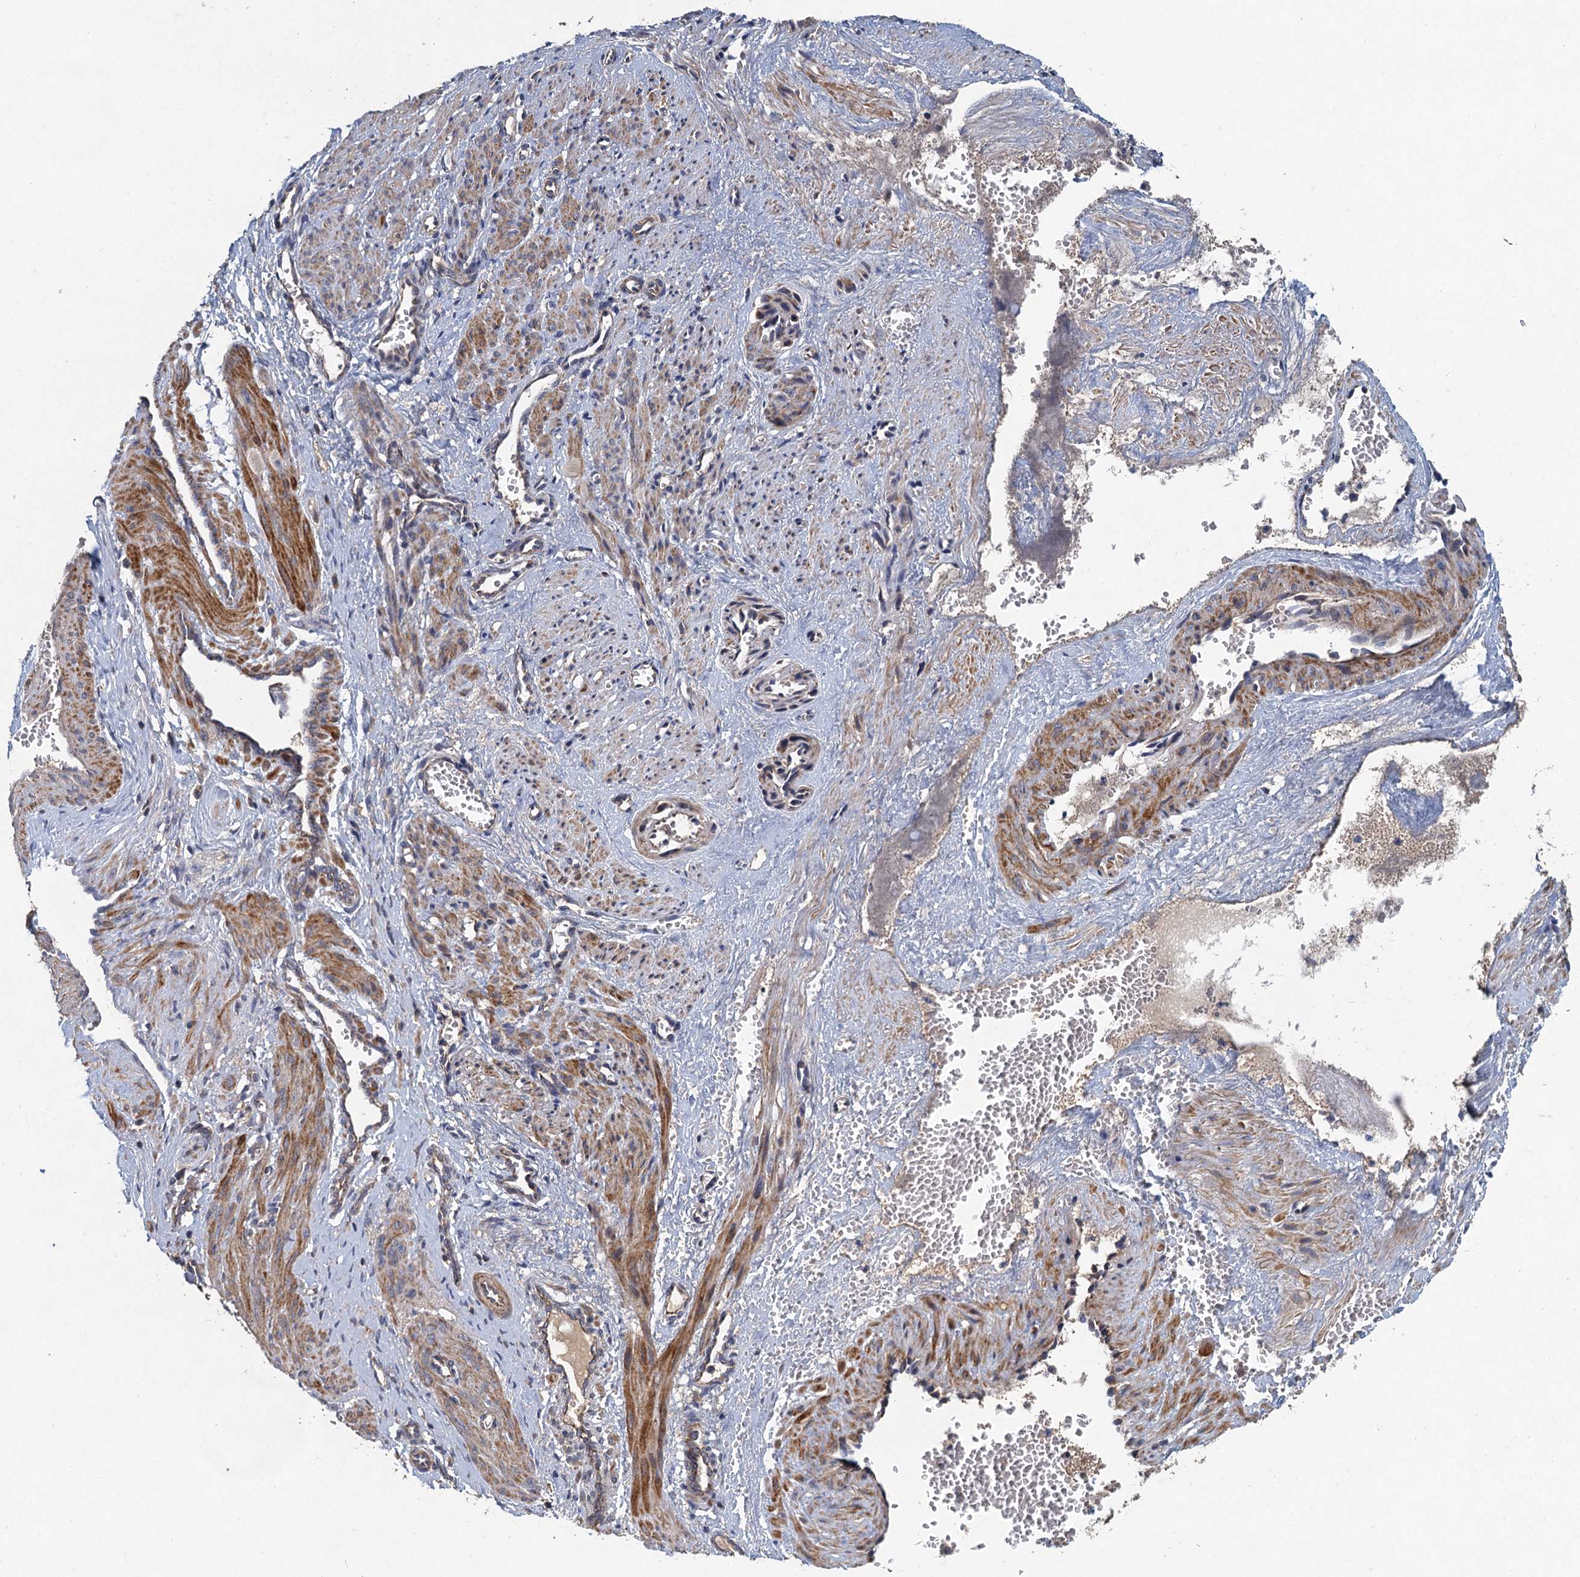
{"staining": {"intensity": "moderate", "quantity": ">75%", "location": "cytoplasmic/membranous"}, "tissue": "smooth muscle", "cell_type": "Smooth muscle cells", "image_type": "normal", "snomed": [{"axis": "morphology", "description": "Normal tissue, NOS"}, {"axis": "topography", "description": "Endometrium"}], "caption": "Moderate cytoplasmic/membranous protein staining is seen in approximately >75% of smooth muscle cells in smooth muscle.", "gene": "BCS1L", "patient": {"sex": "female", "age": 33}}